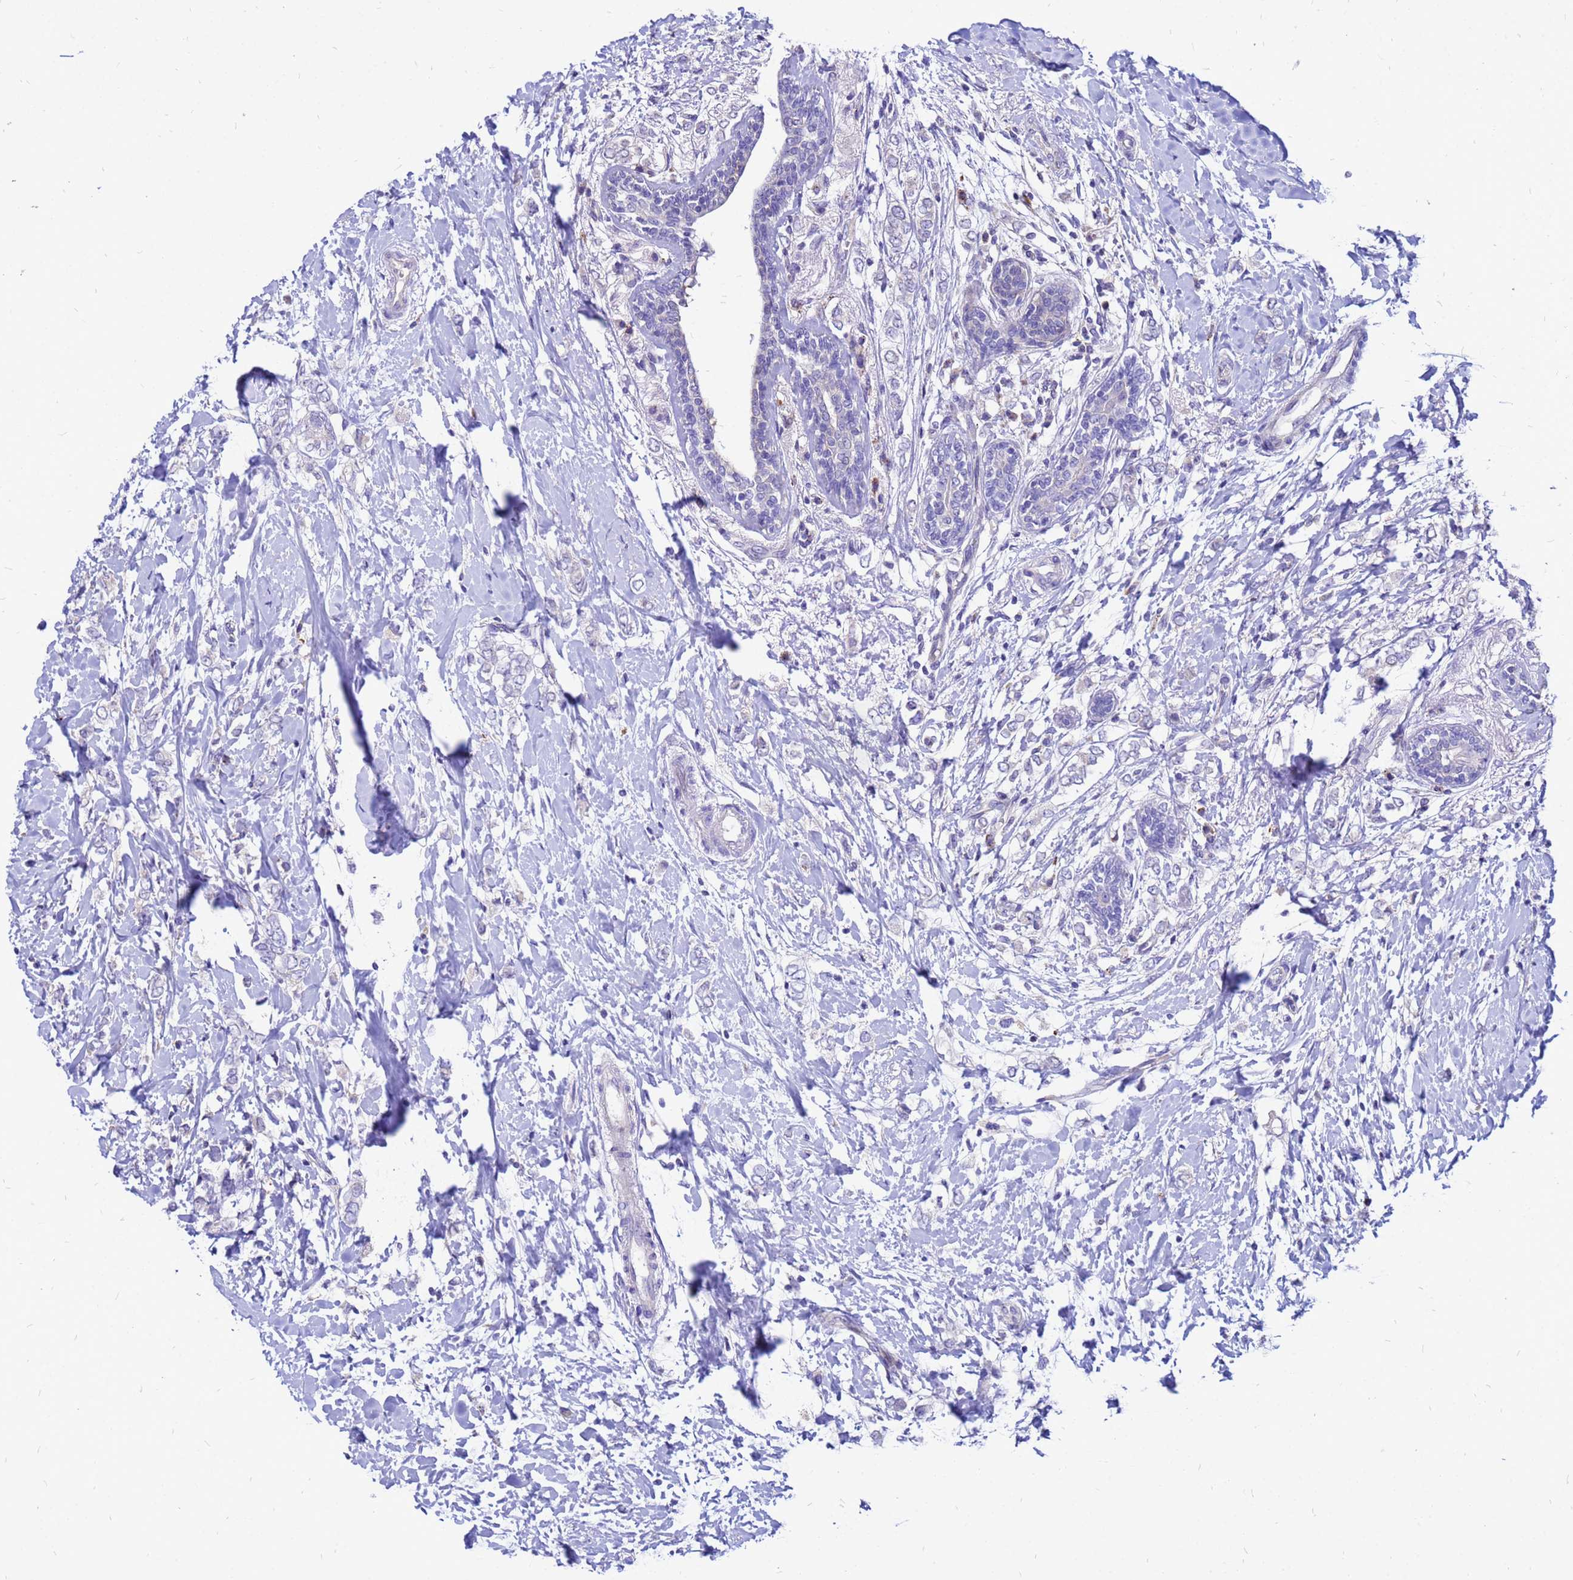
{"staining": {"intensity": "negative", "quantity": "none", "location": "none"}, "tissue": "breast cancer", "cell_type": "Tumor cells", "image_type": "cancer", "snomed": [{"axis": "morphology", "description": "Normal tissue, NOS"}, {"axis": "morphology", "description": "Lobular carcinoma"}, {"axis": "topography", "description": "Breast"}], "caption": "The histopathology image shows no staining of tumor cells in breast cancer (lobular carcinoma).", "gene": "FHIP1A", "patient": {"sex": "female", "age": 47}}